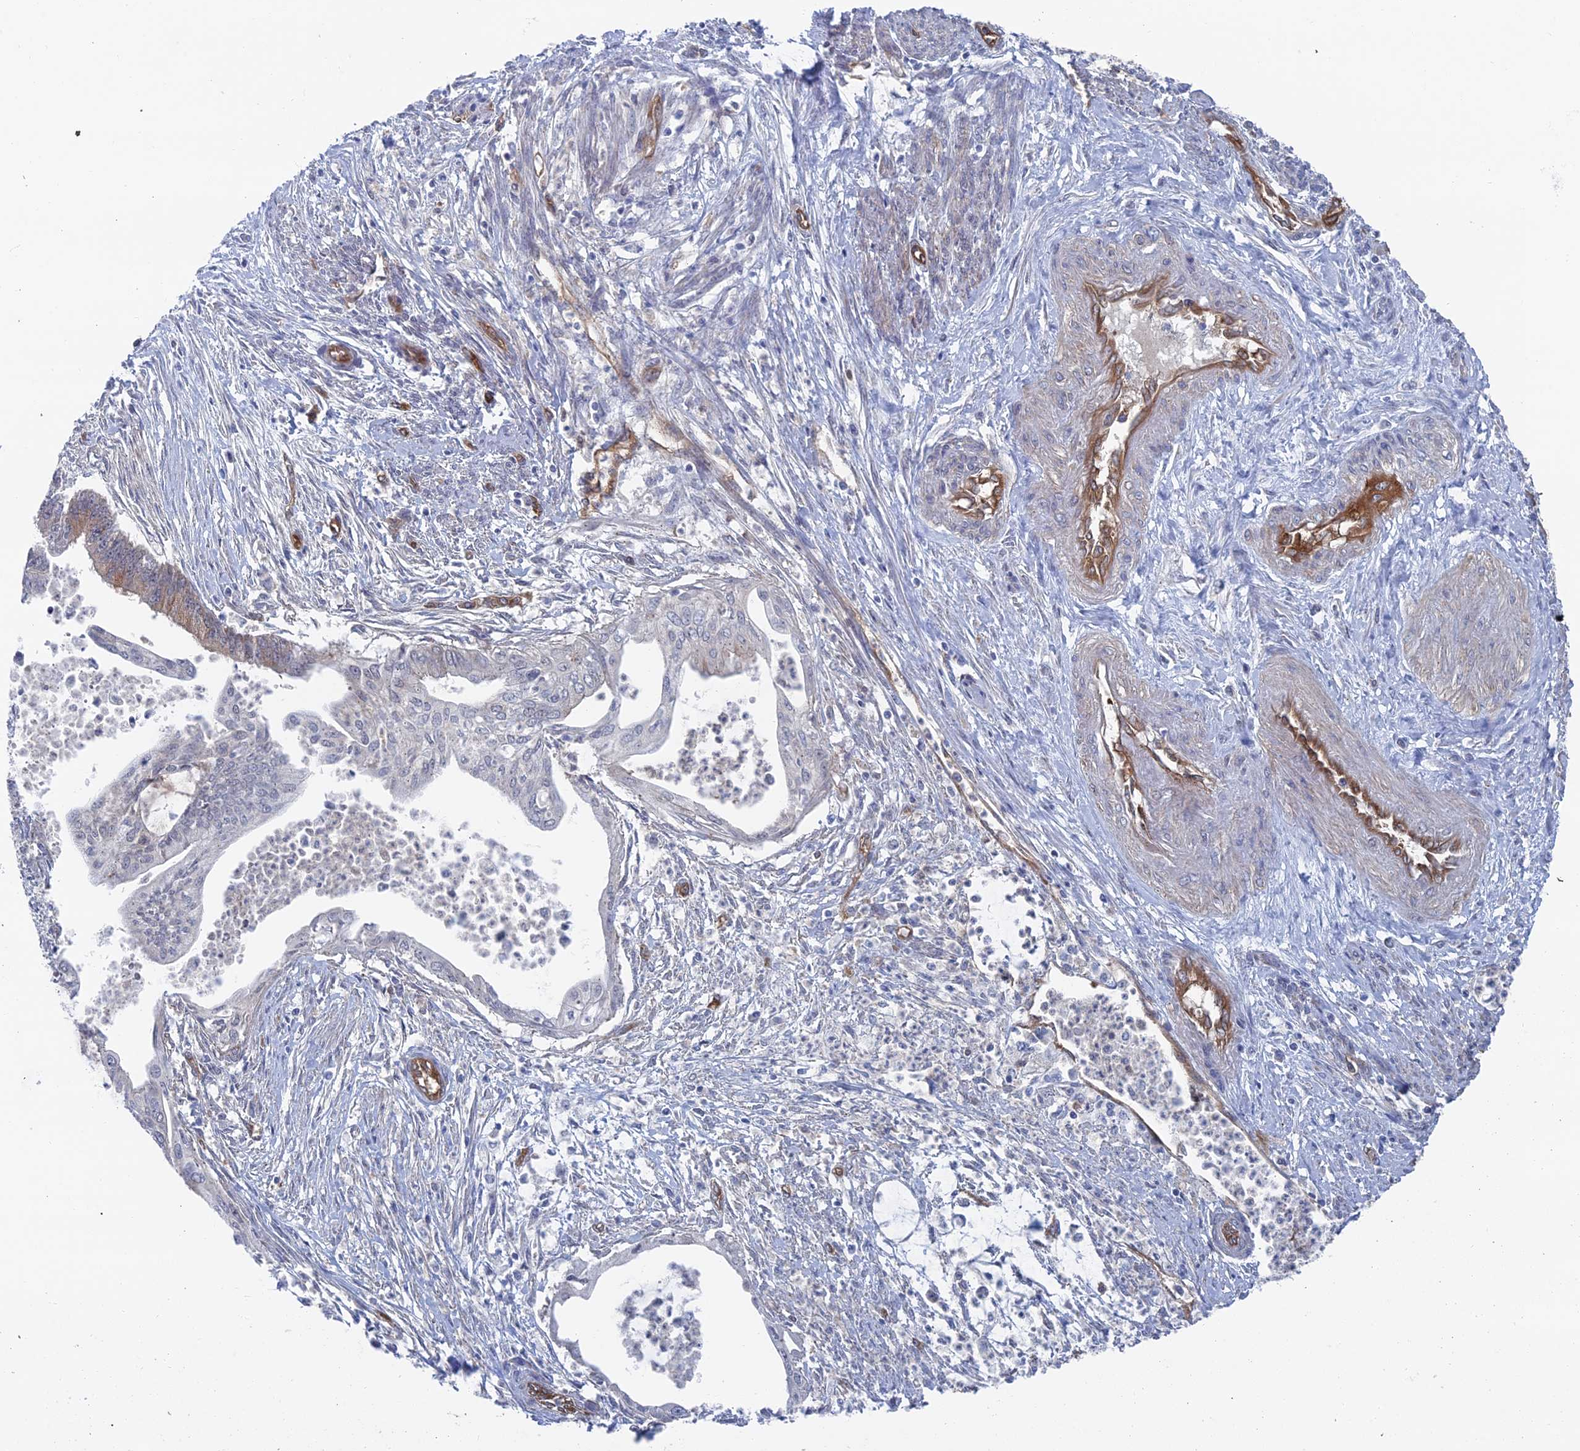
{"staining": {"intensity": "weak", "quantity": "<25%", "location": "cytoplasmic/membranous"}, "tissue": "endometrial cancer", "cell_type": "Tumor cells", "image_type": "cancer", "snomed": [{"axis": "morphology", "description": "Adenocarcinoma, NOS"}, {"axis": "topography", "description": "Endometrium"}], "caption": "DAB (3,3'-diaminobenzidine) immunohistochemical staining of human endometrial adenocarcinoma exhibits no significant positivity in tumor cells.", "gene": "ARAP3", "patient": {"sex": "female", "age": 73}}